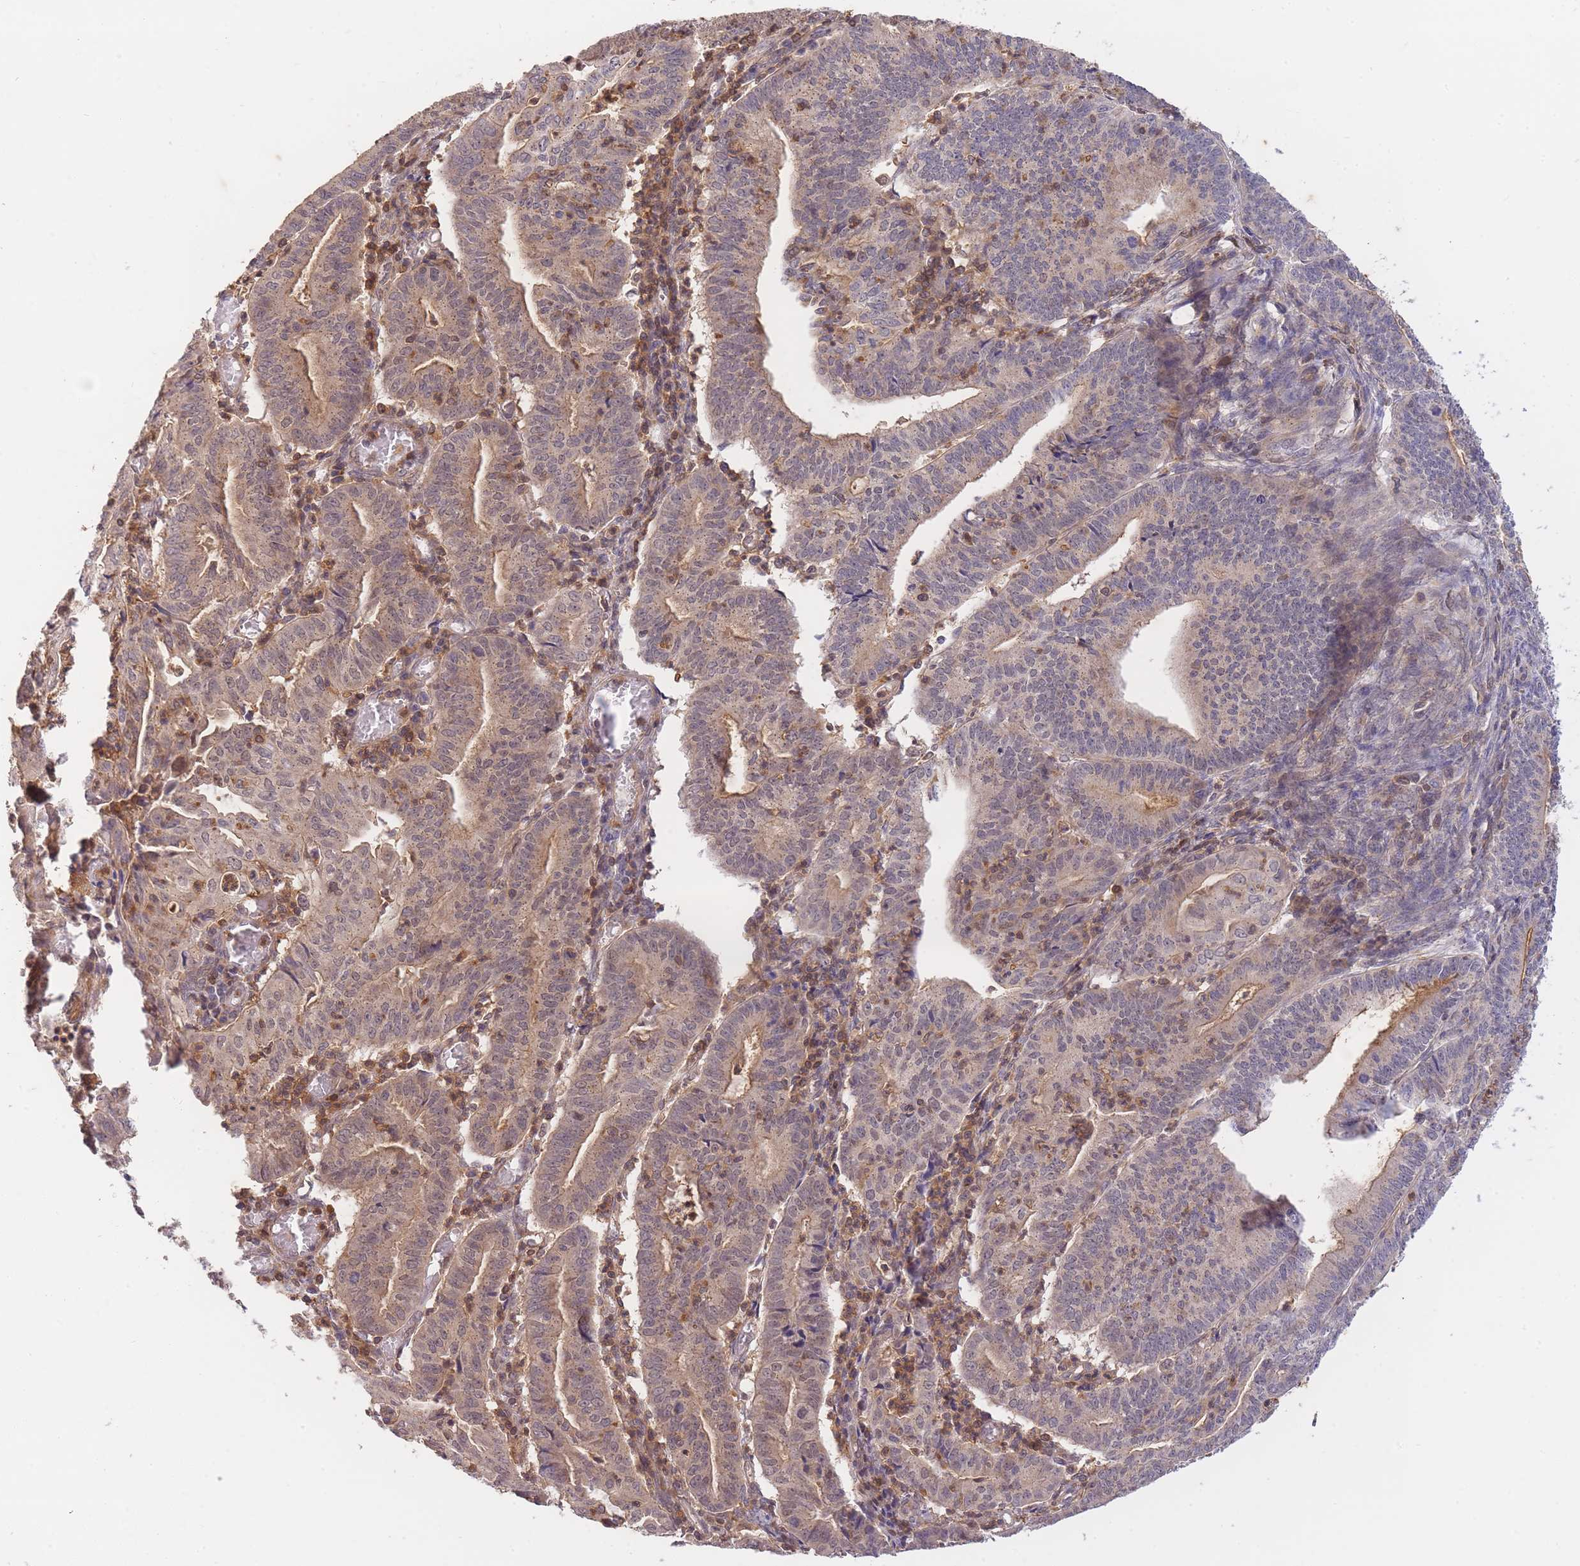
{"staining": {"intensity": "weak", "quantity": ">75%", "location": "cytoplasmic/membranous,nuclear"}, "tissue": "endometrial cancer", "cell_type": "Tumor cells", "image_type": "cancer", "snomed": [{"axis": "morphology", "description": "Adenocarcinoma, NOS"}, {"axis": "topography", "description": "Endometrium"}], "caption": "Protein expression by immunohistochemistry (IHC) reveals weak cytoplasmic/membranous and nuclear staining in about >75% of tumor cells in endometrial adenocarcinoma. (Stains: DAB (3,3'-diaminobenzidine) in brown, nuclei in blue, Microscopy: brightfield microscopy at high magnification).", "gene": "ST8SIA4", "patient": {"sex": "female", "age": 60}}